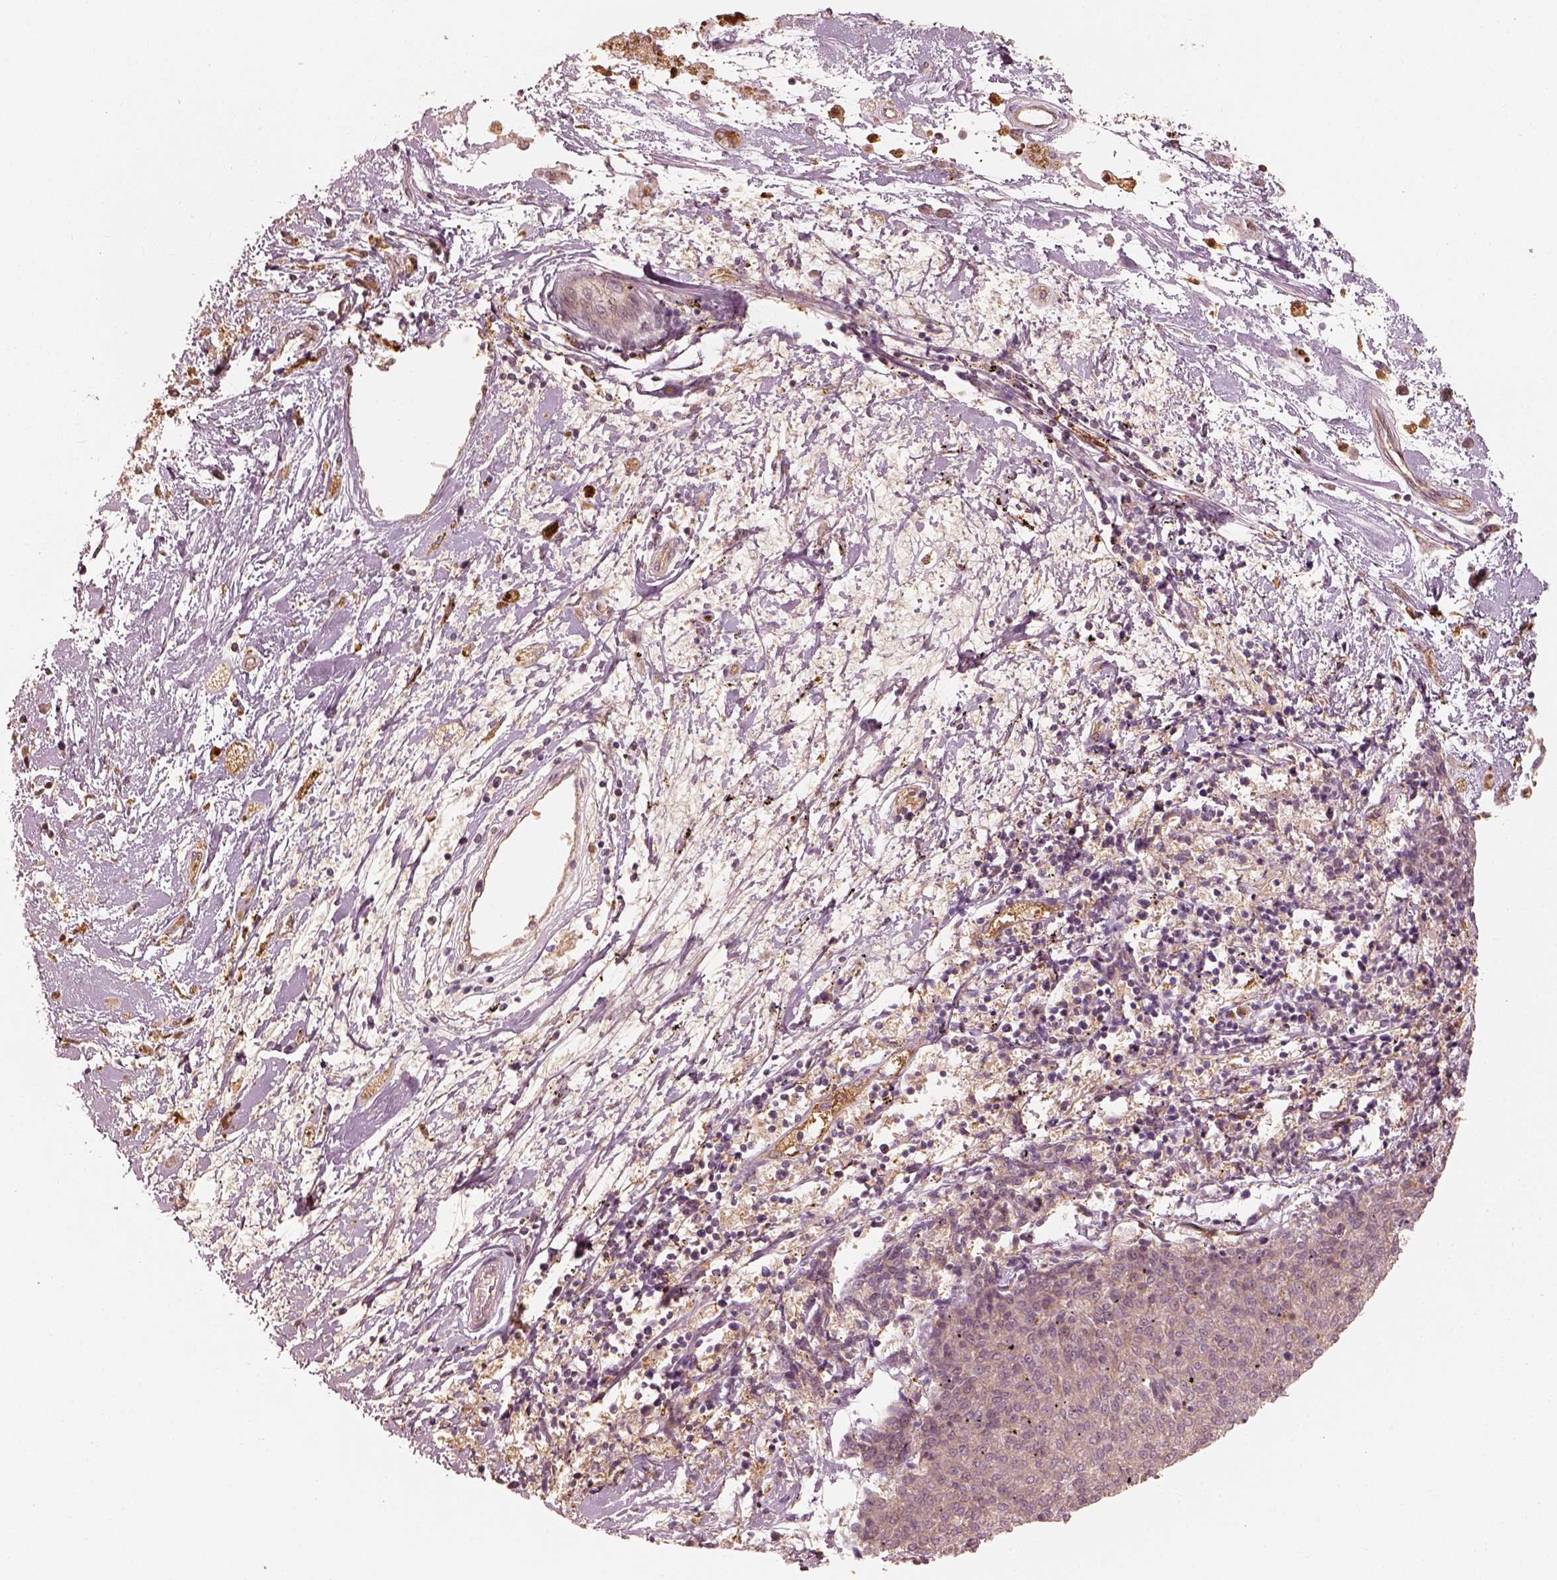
{"staining": {"intensity": "weak", "quantity": ">75%", "location": "cytoplasmic/membranous"}, "tissue": "melanoma", "cell_type": "Tumor cells", "image_type": "cancer", "snomed": [{"axis": "morphology", "description": "Malignant melanoma, NOS"}, {"axis": "topography", "description": "Skin"}], "caption": "Tumor cells demonstrate weak cytoplasmic/membranous positivity in about >75% of cells in melanoma. Nuclei are stained in blue.", "gene": "FSCN1", "patient": {"sex": "female", "age": 72}}